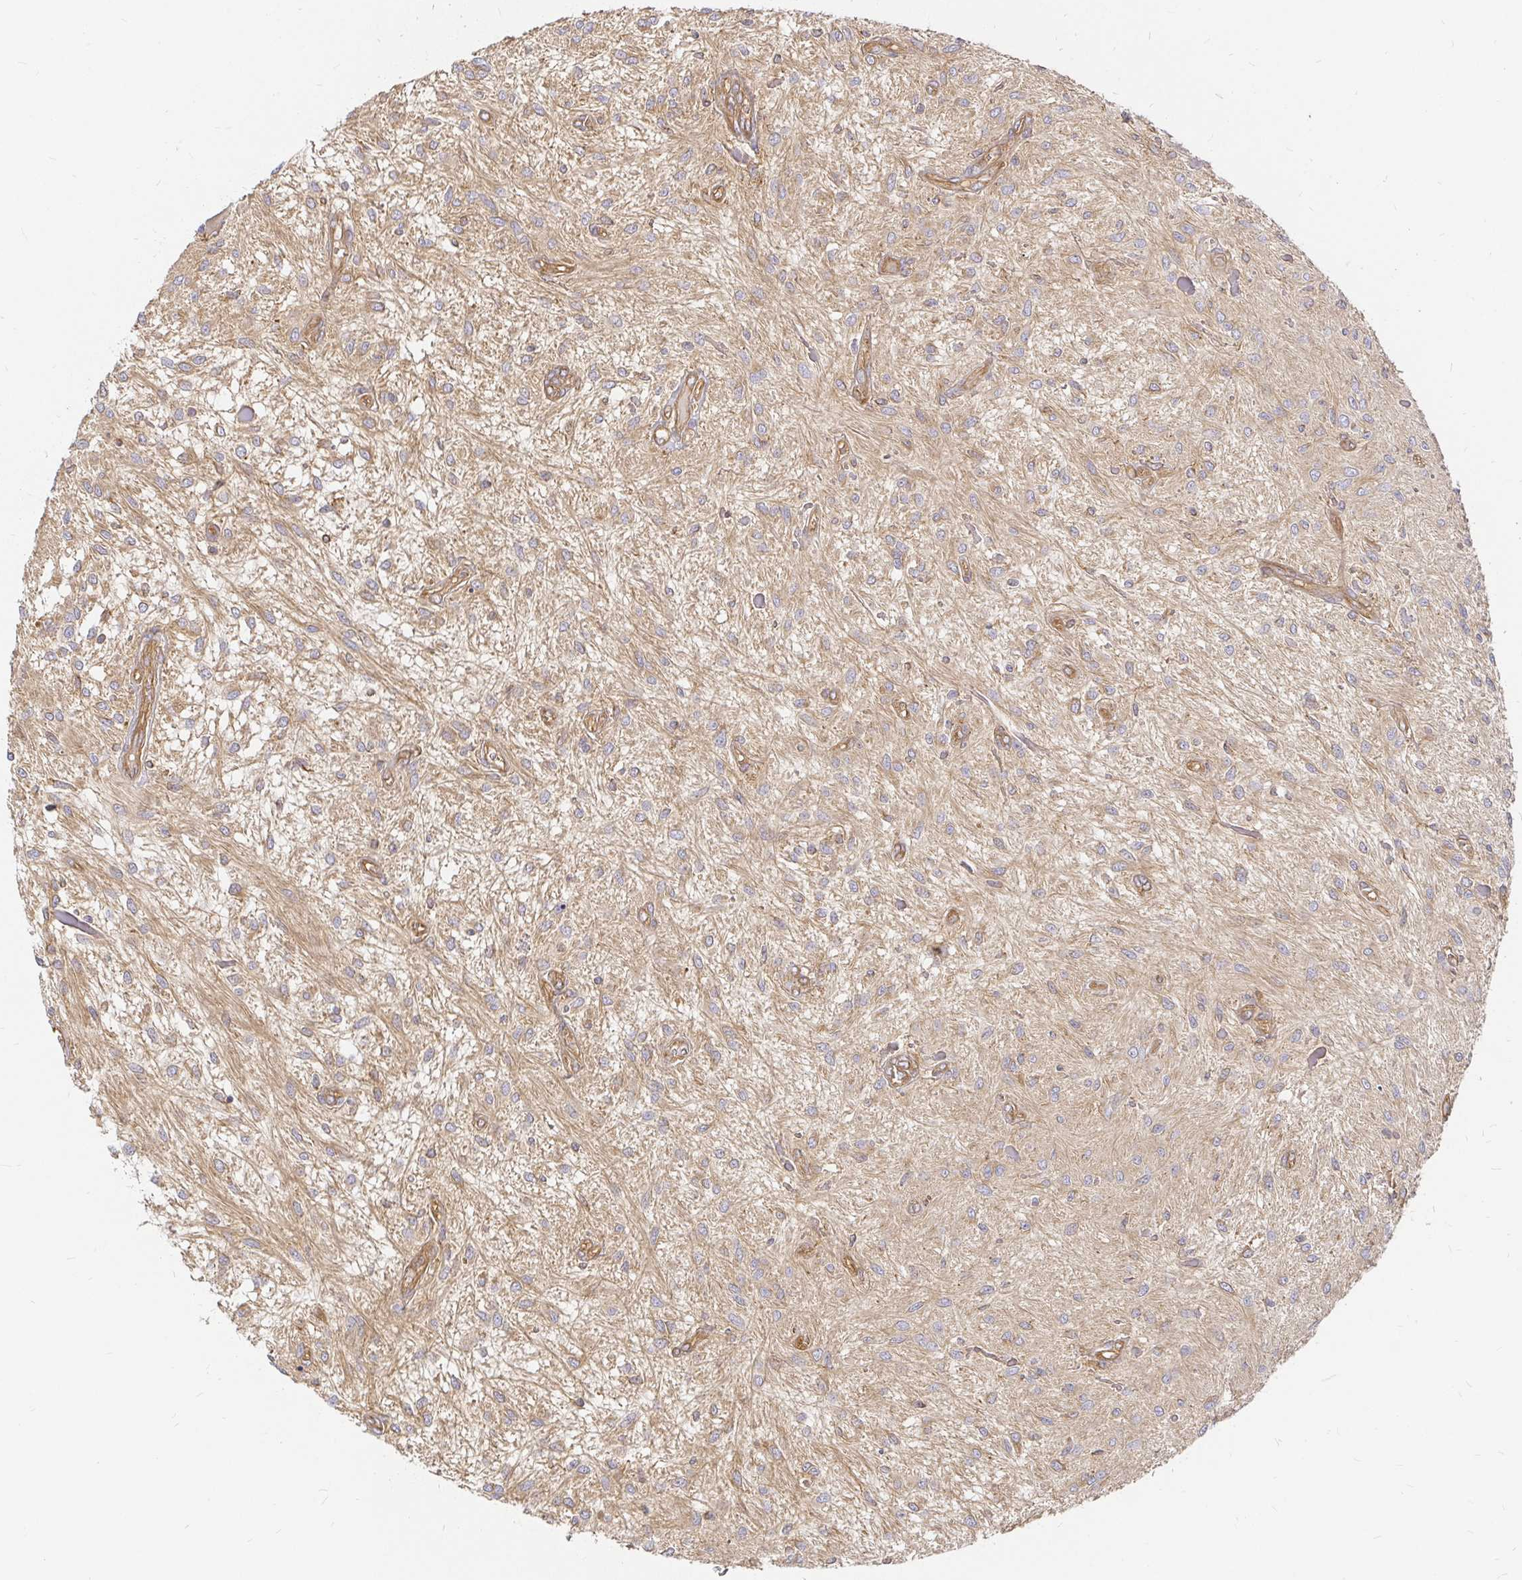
{"staining": {"intensity": "weak", "quantity": "<25%", "location": "cytoplasmic/membranous"}, "tissue": "glioma", "cell_type": "Tumor cells", "image_type": "cancer", "snomed": [{"axis": "morphology", "description": "Glioma, malignant, Low grade"}, {"axis": "topography", "description": "Cerebellum"}], "caption": "High magnification brightfield microscopy of malignant glioma (low-grade) stained with DAB (3,3'-diaminobenzidine) (brown) and counterstained with hematoxylin (blue): tumor cells show no significant staining. (DAB IHC, high magnification).", "gene": "KIF5B", "patient": {"sex": "female", "age": 14}}